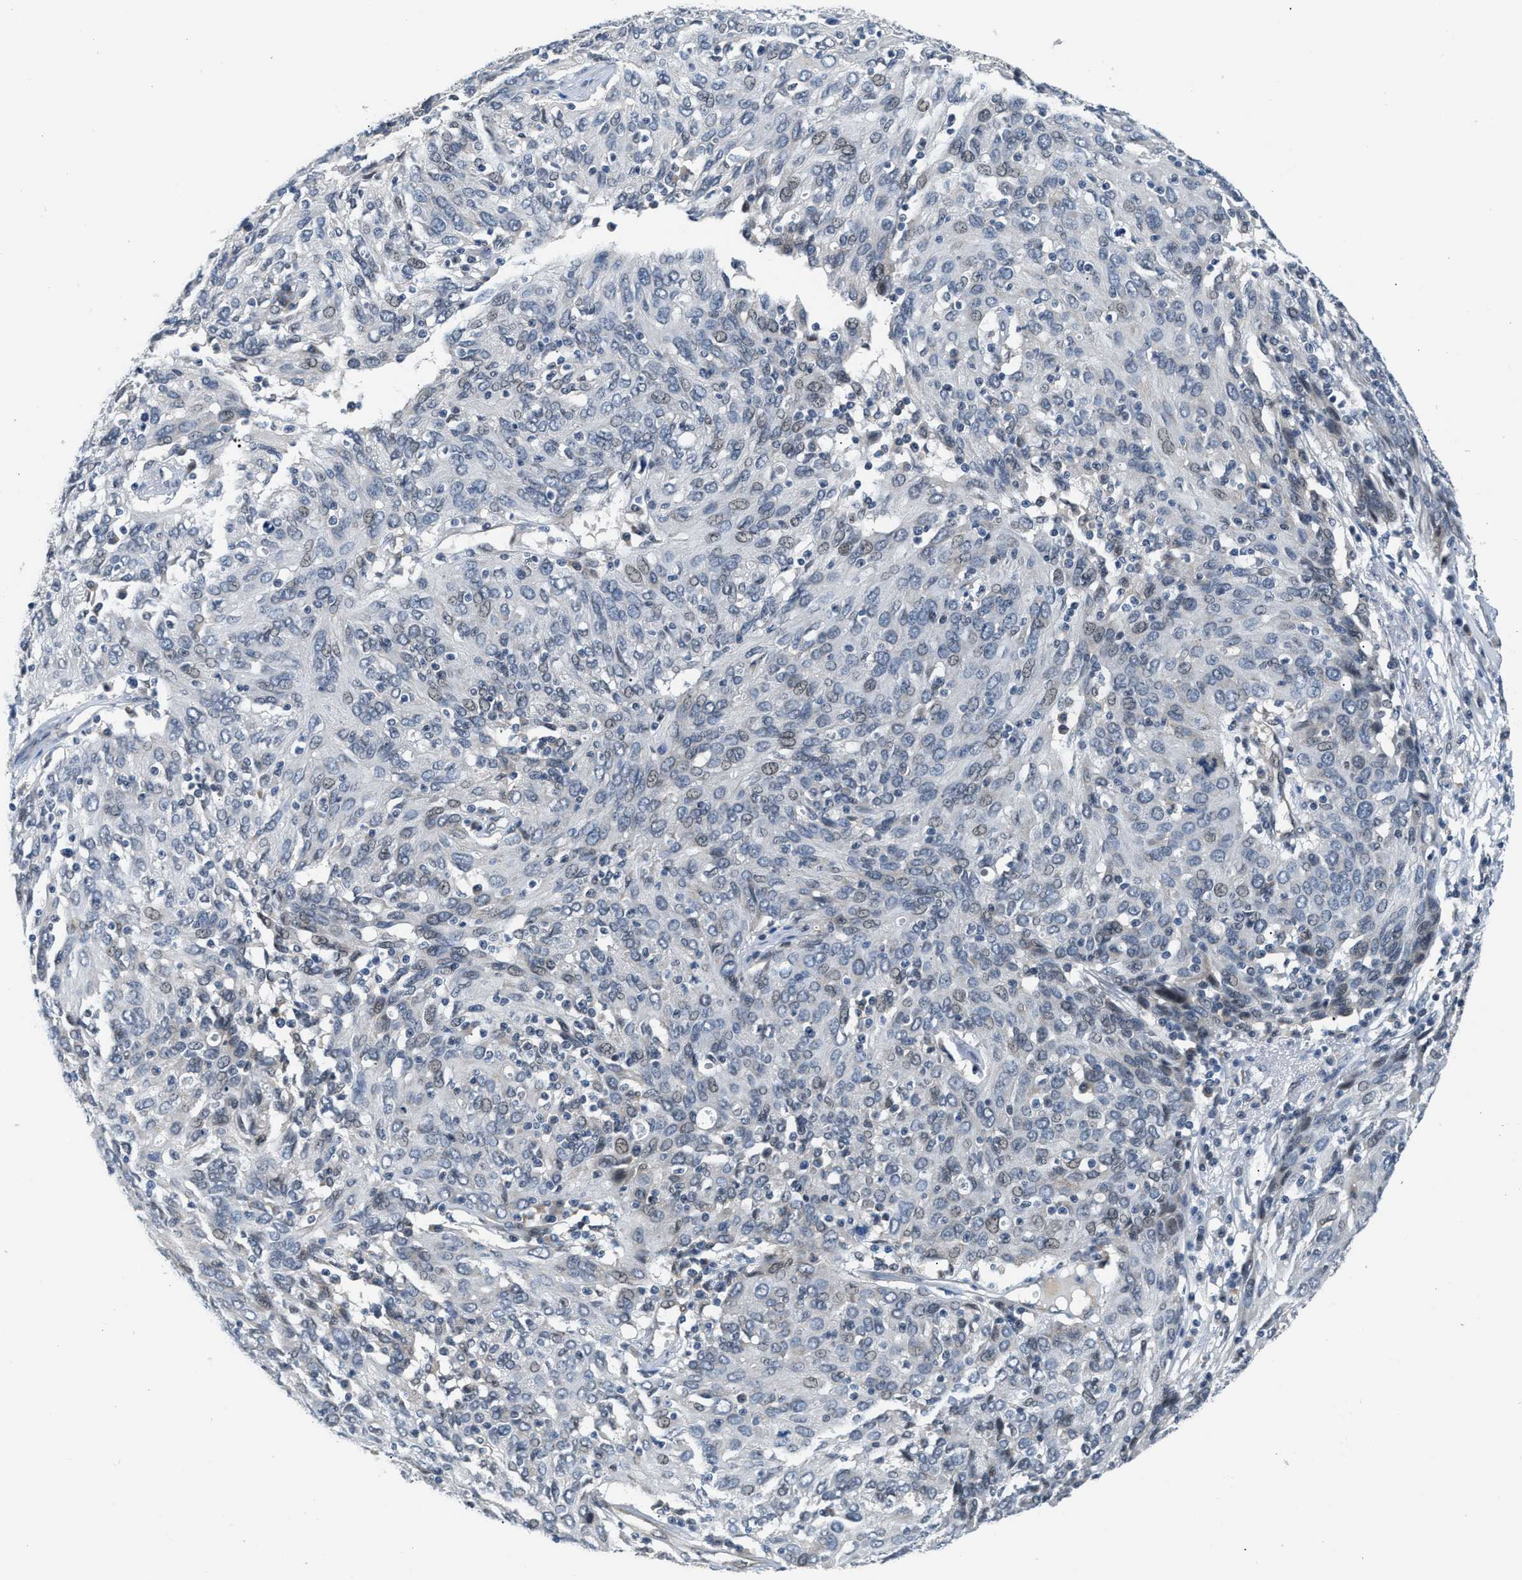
{"staining": {"intensity": "negative", "quantity": "none", "location": "none"}, "tissue": "ovarian cancer", "cell_type": "Tumor cells", "image_type": "cancer", "snomed": [{"axis": "morphology", "description": "Carcinoma, endometroid"}, {"axis": "topography", "description": "Ovary"}], "caption": "An image of ovarian cancer (endometroid carcinoma) stained for a protein exhibits no brown staining in tumor cells.", "gene": "PPM1H", "patient": {"sex": "female", "age": 50}}